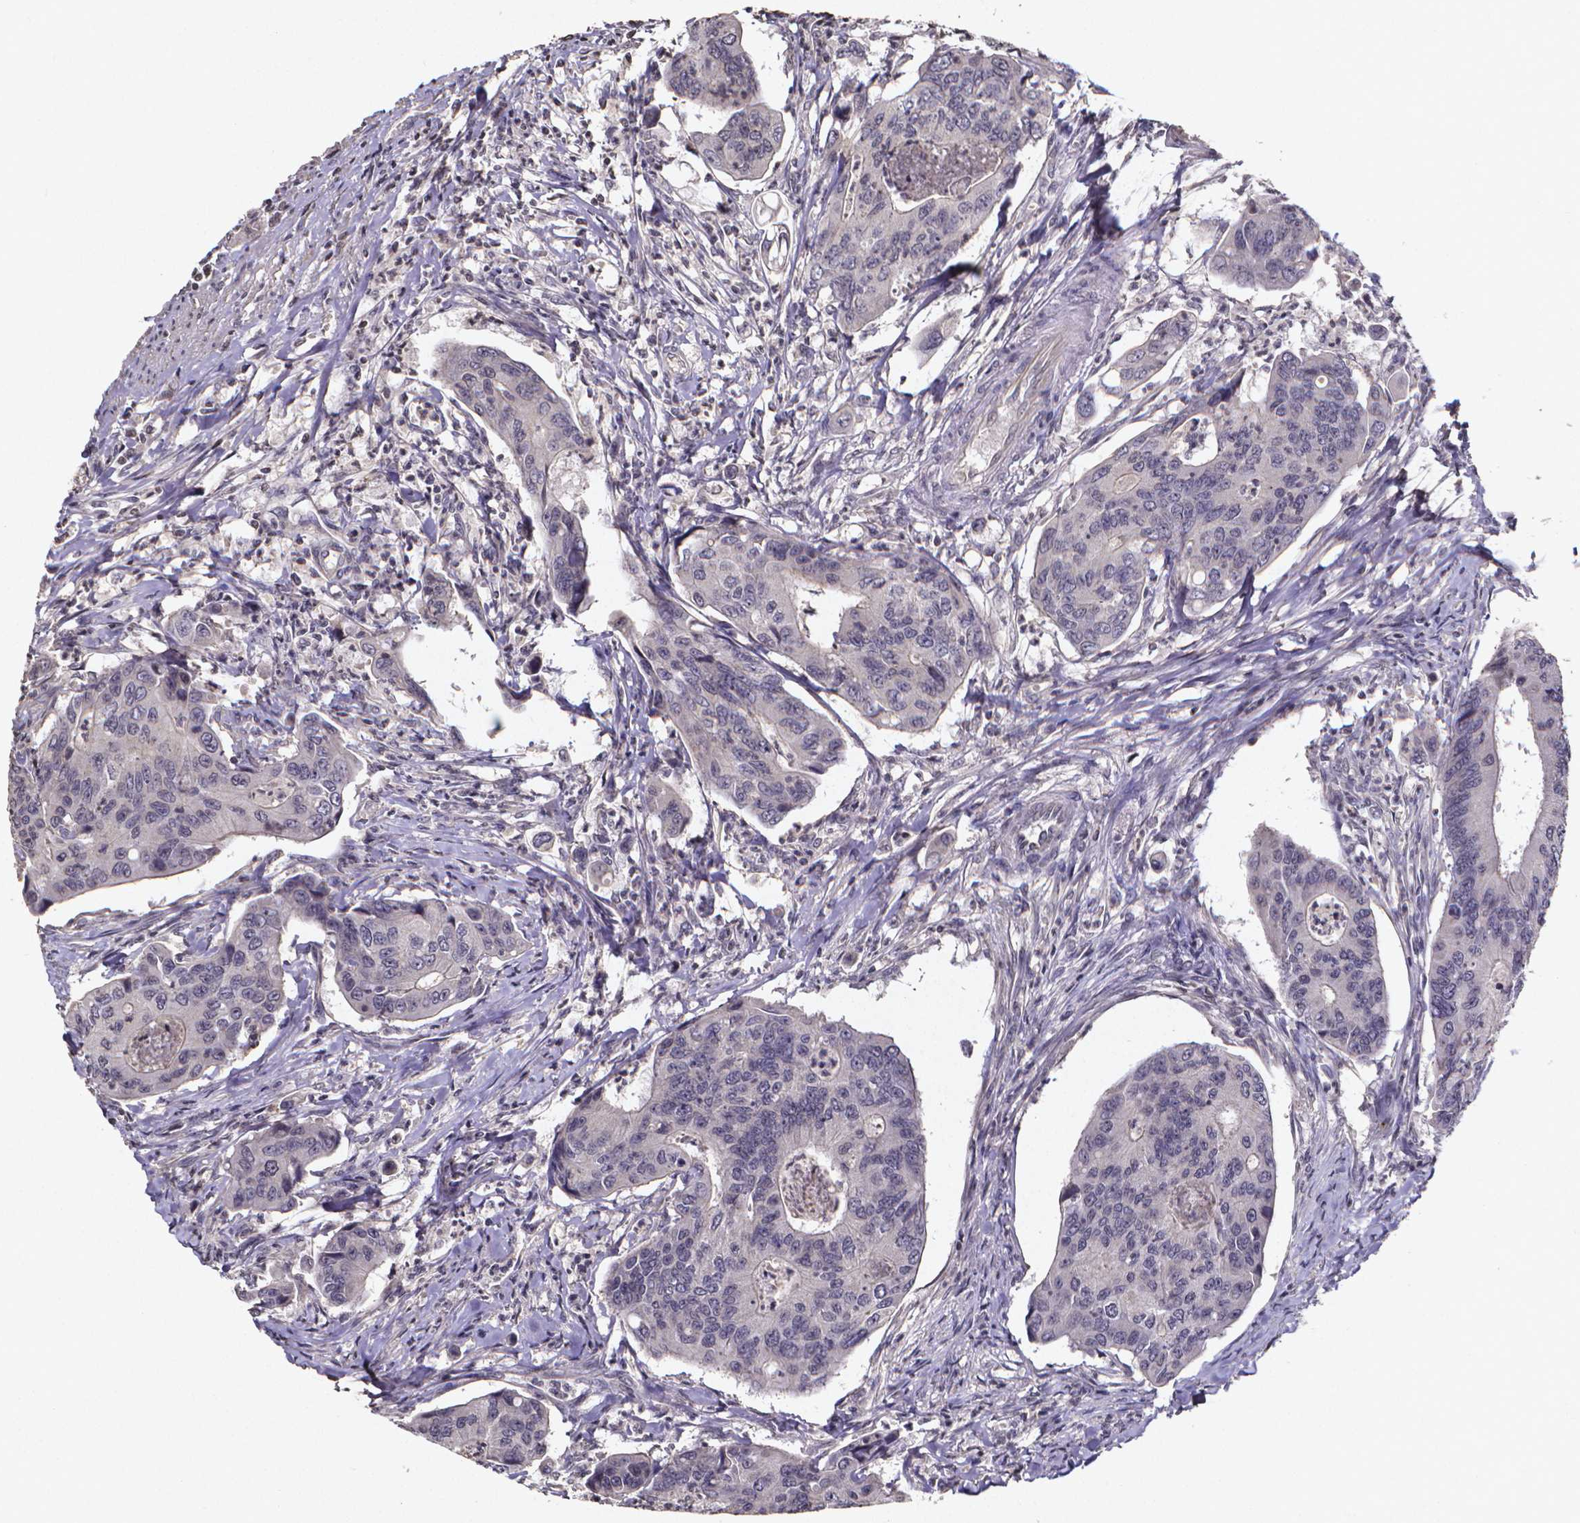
{"staining": {"intensity": "negative", "quantity": "none", "location": "none"}, "tissue": "colorectal cancer", "cell_type": "Tumor cells", "image_type": "cancer", "snomed": [{"axis": "morphology", "description": "Adenocarcinoma, NOS"}, {"axis": "topography", "description": "Colon"}], "caption": "Tumor cells show no significant protein positivity in colorectal adenocarcinoma. (IHC, brightfield microscopy, high magnification).", "gene": "TP73", "patient": {"sex": "female", "age": 67}}